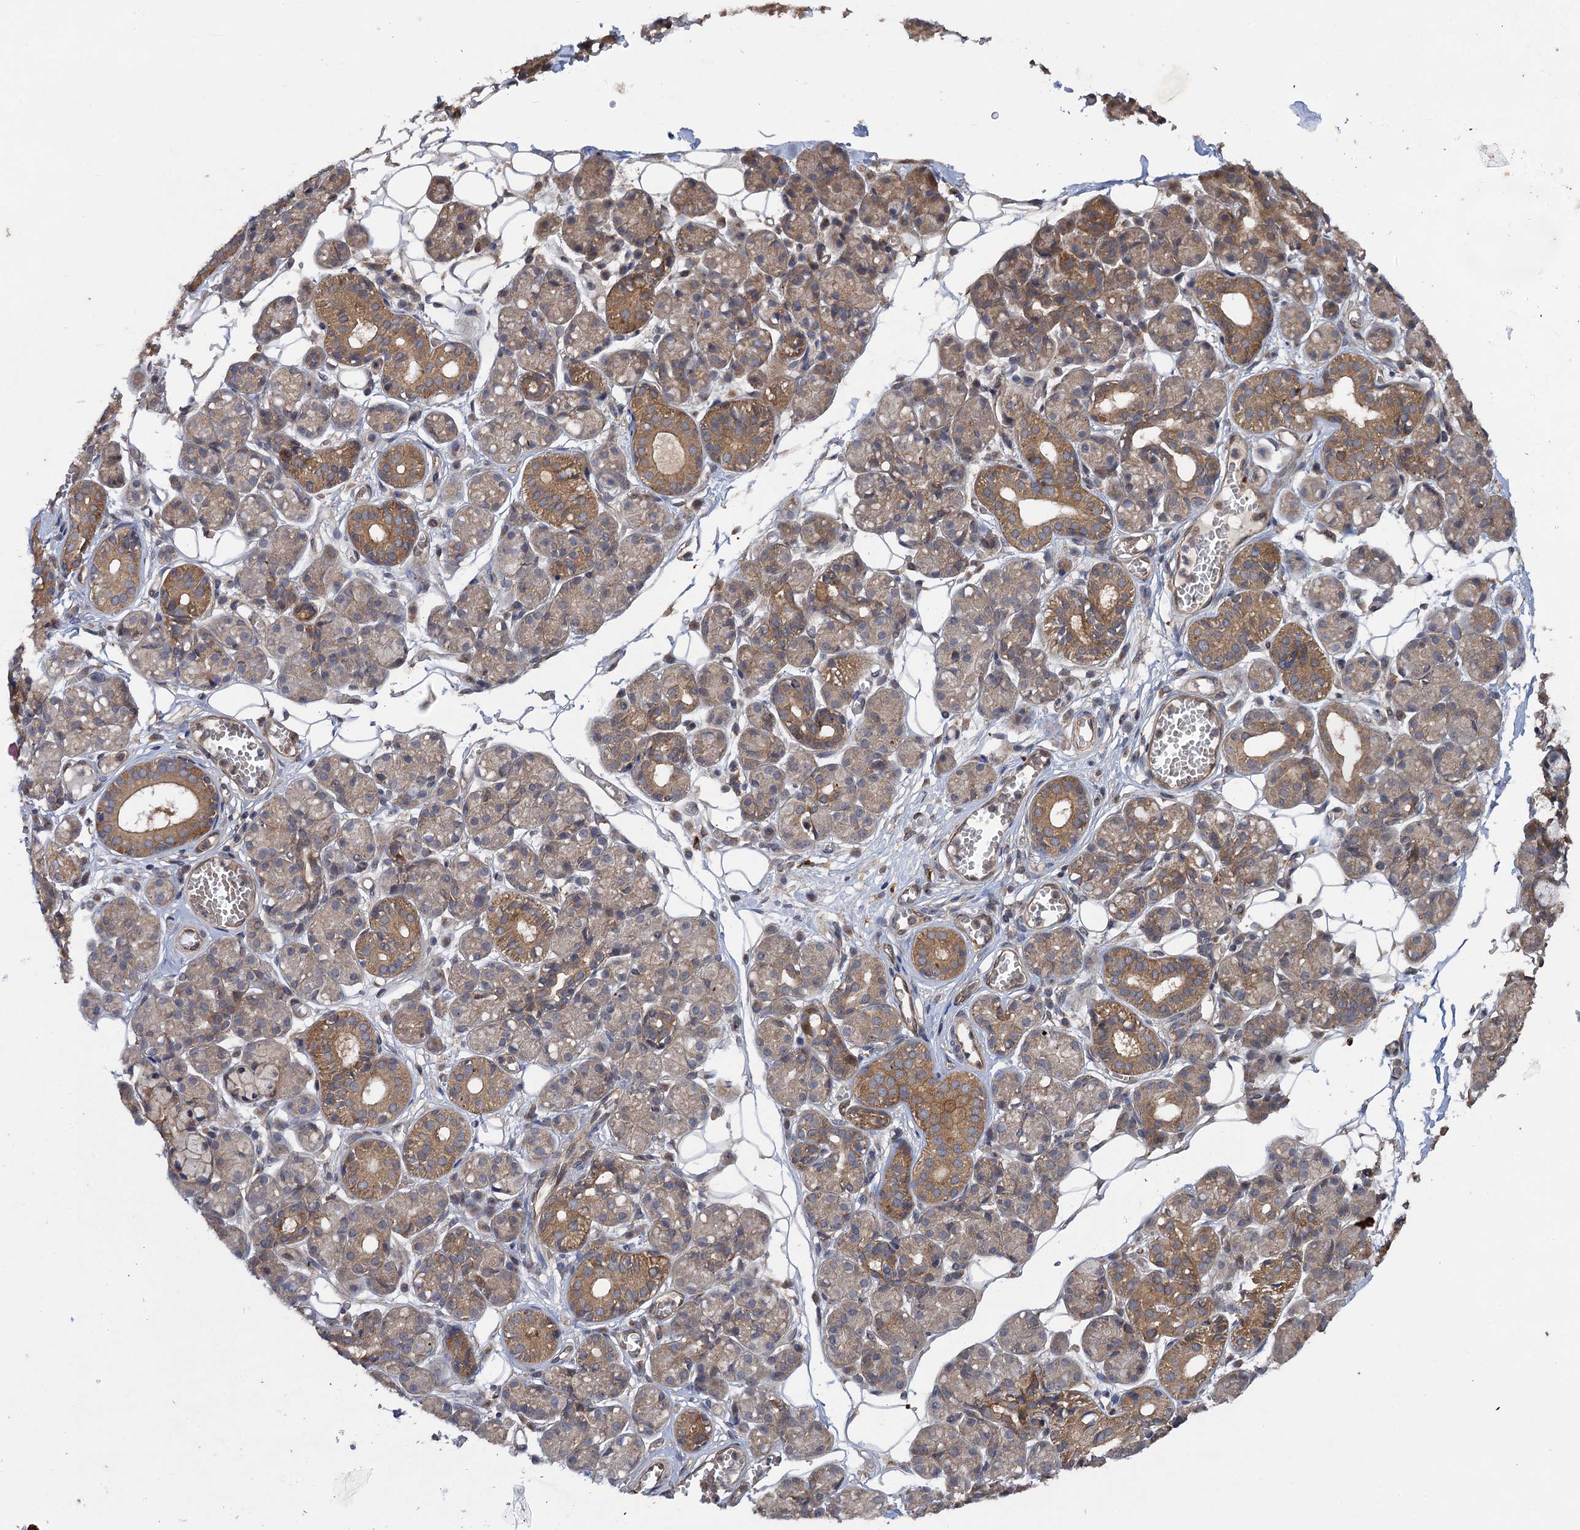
{"staining": {"intensity": "moderate", "quantity": "25%-75%", "location": "cytoplasmic/membranous"}, "tissue": "salivary gland", "cell_type": "Glandular cells", "image_type": "normal", "snomed": [{"axis": "morphology", "description": "Normal tissue, NOS"}, {"axis": "topography", "description": "Salivary gland"}], "caption": "Moderate cytoplasmic/membranous staining is seen in approximately 25%-75% of glandular cells in normal salivary gland. The staining was performed using DAB to visualize the protein expression in brown, while the nuclei were stained in blue with hematoxylin (Magnification: 20x).", "gene": "HAUS1", "patient": {"sex": "male", "age": 63}}